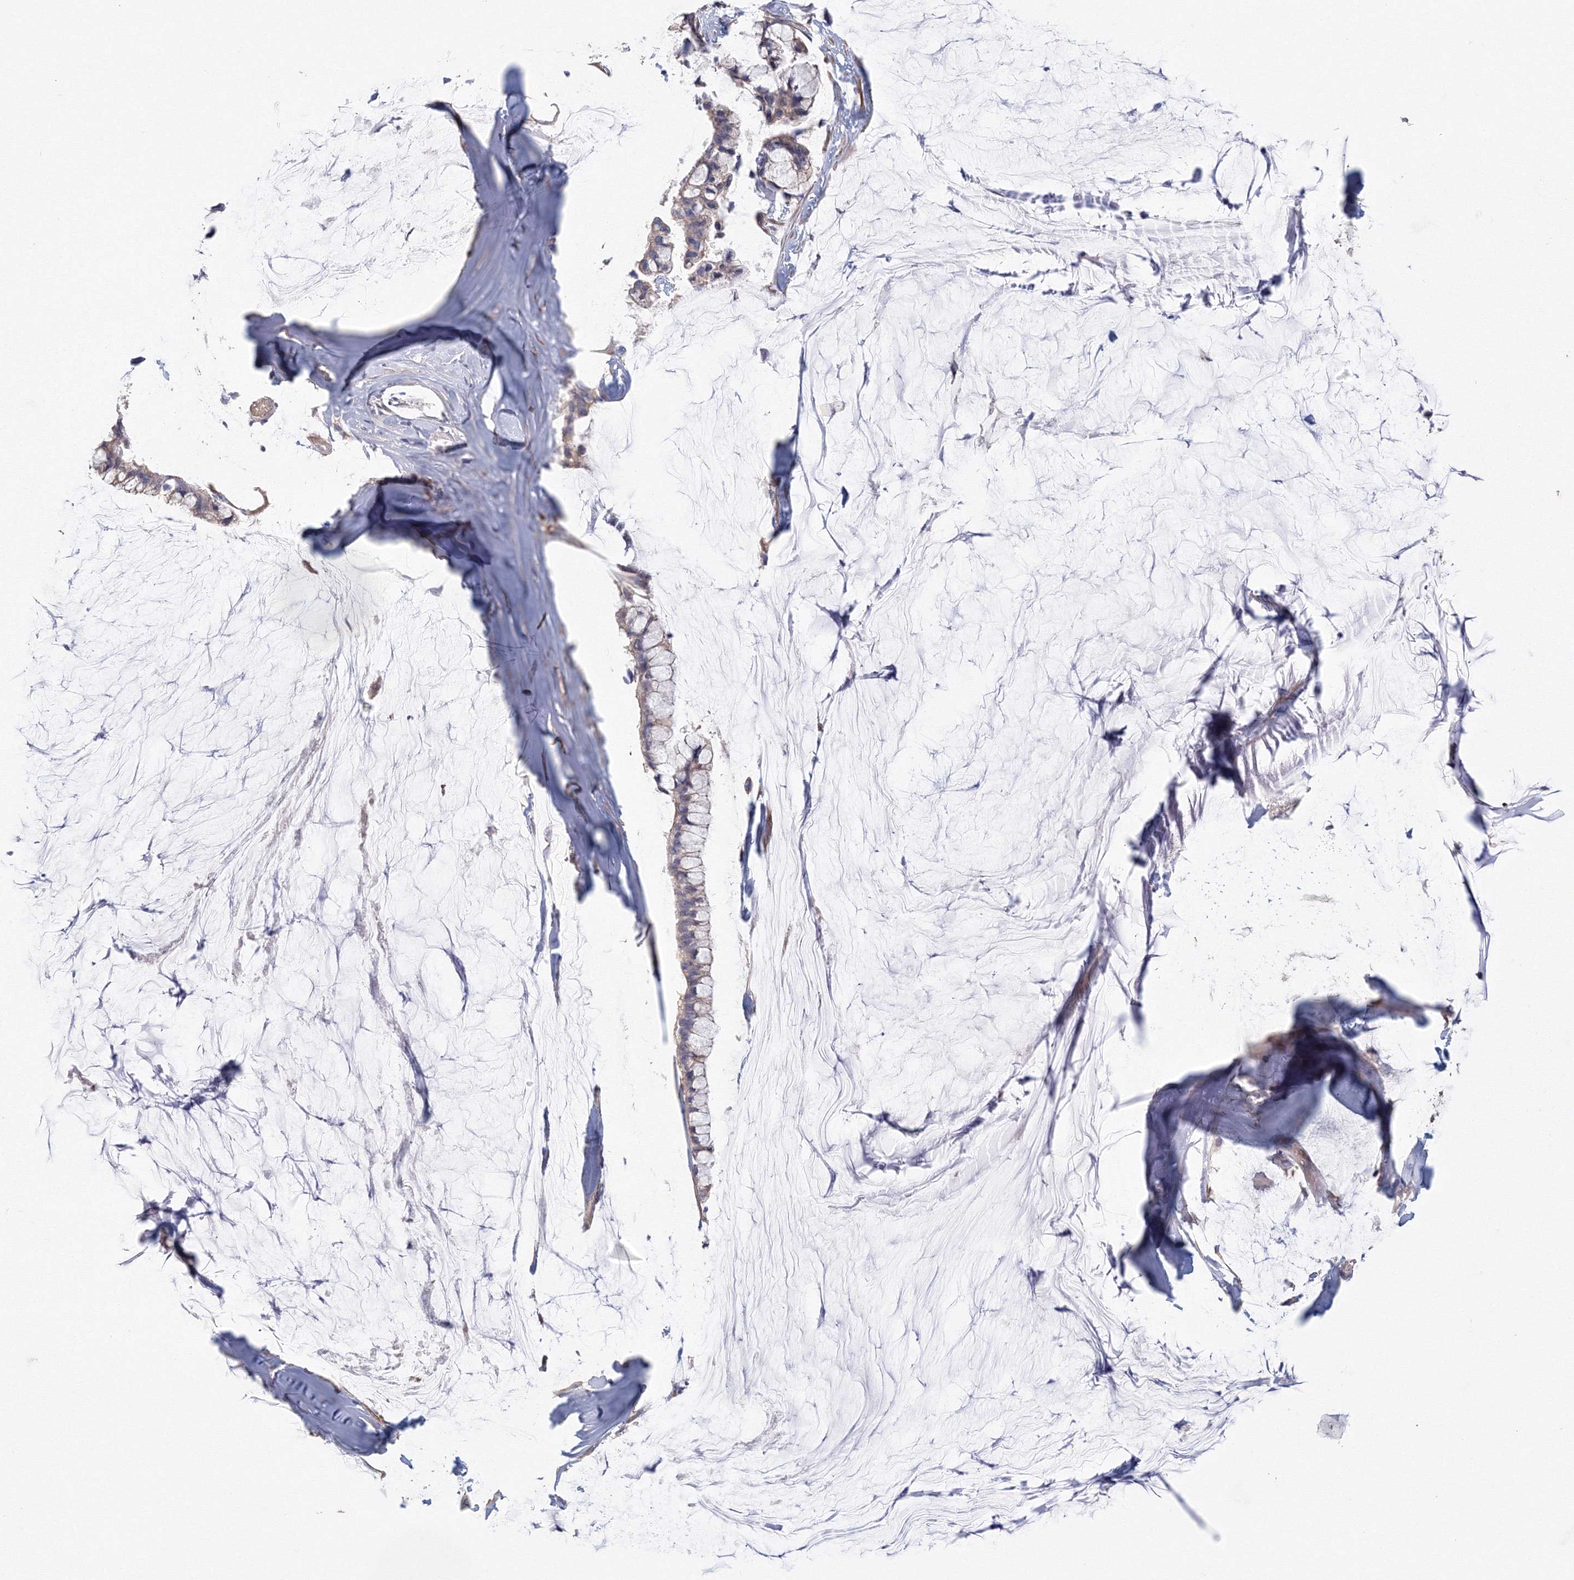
{"staining": {"intensity": "weak", "quantity": "<25%", "location": "cytoplasmic/membranous"}, "tissue": "ovarian cancer", "cell_type": "Tumor cells", "image_type": "cancer", "snomed": [{"axis": "morphology", "description": "Cystadenocarcinoma, mucinous, NOS"}, {"axis": "topography", "description": "Ovary"}], "caption": "Ovarian cancer (mucinous cystadenocarcinoma) was stained to show a protein in brown. There is no significant expression in tumor cells.", "gene": "TACC2", "patient": {"sex": "female", "age": 39}}